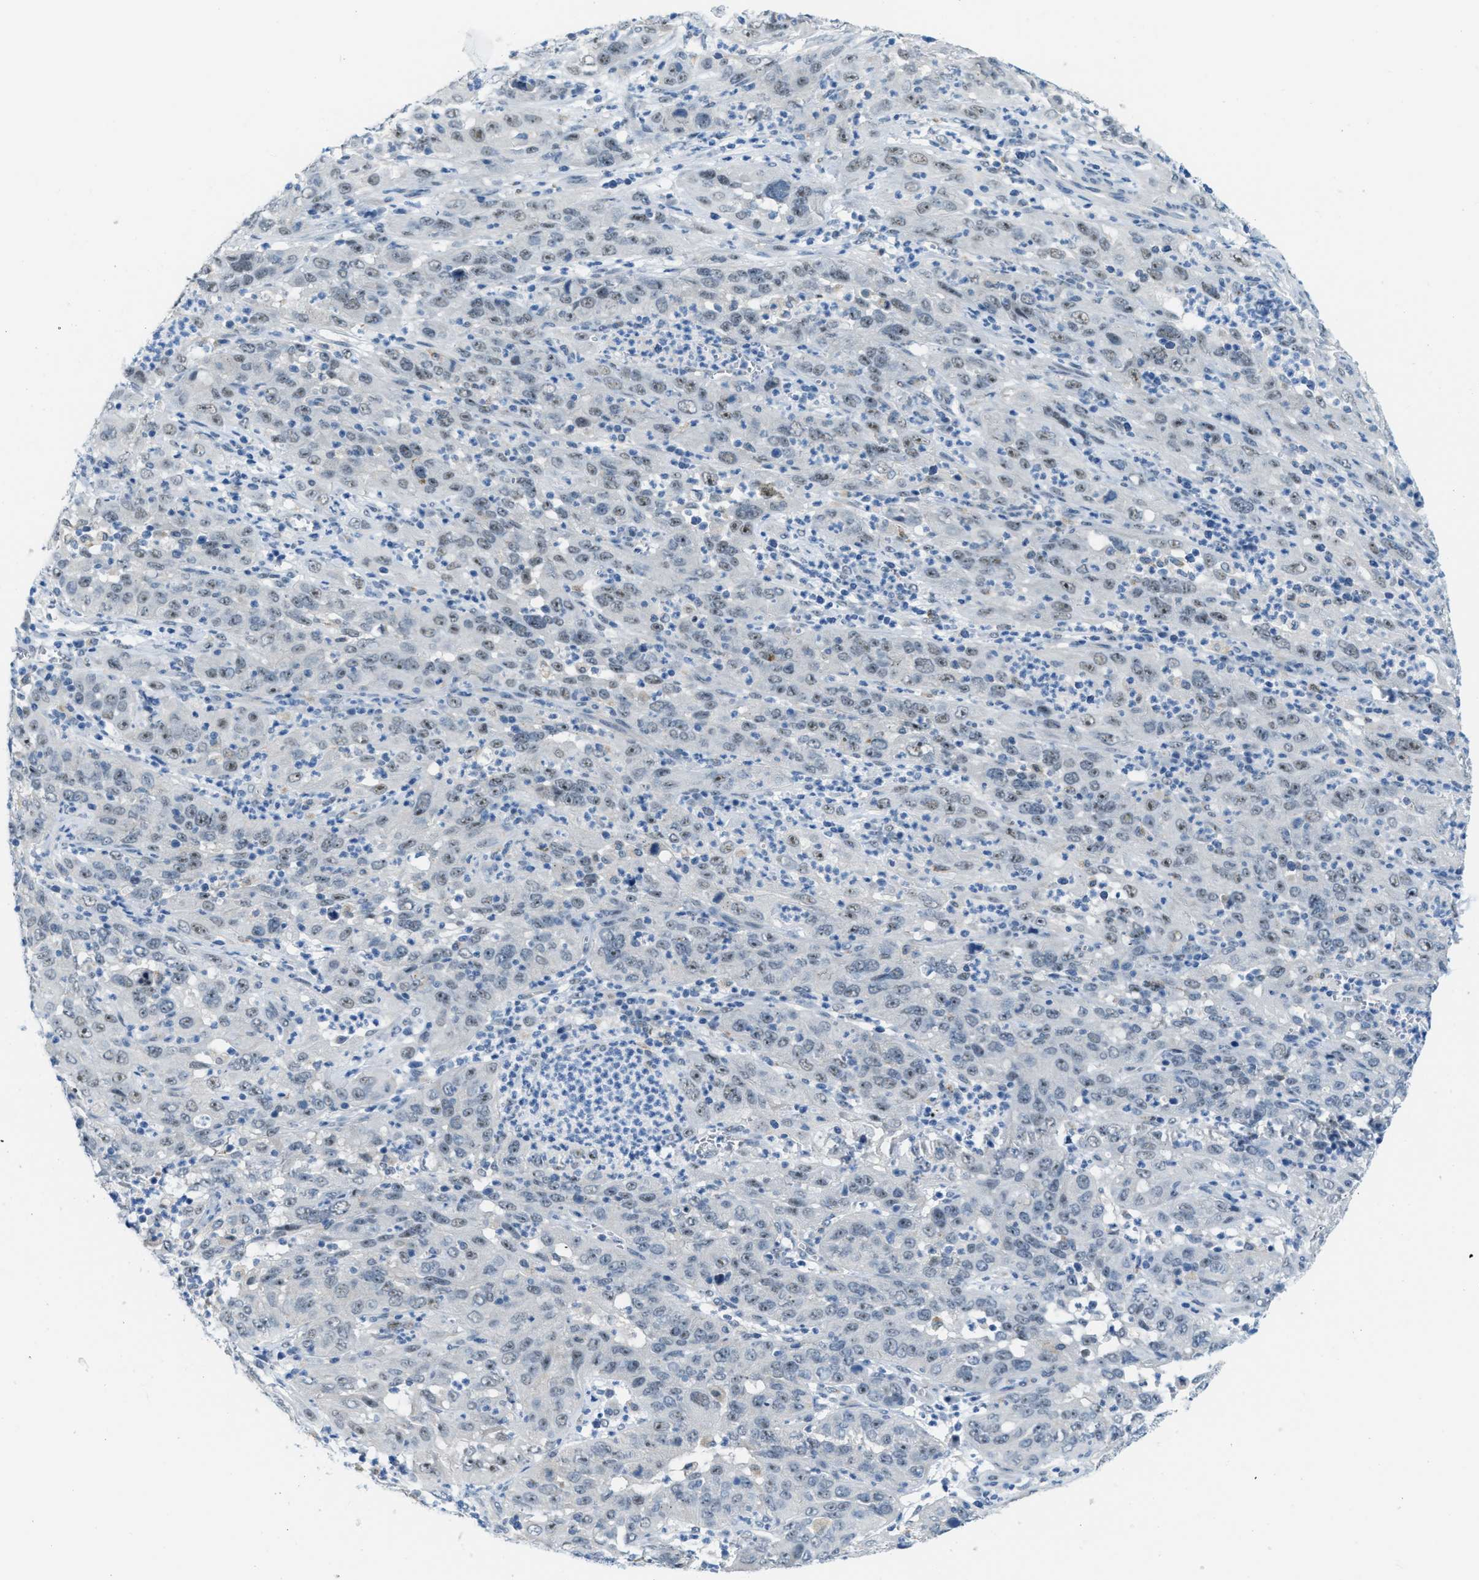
{"staining": {"intensity": "weak", "quantity": "<25%", "location": "nuclear"}, "tissue": "cervical cancer", "cell_type": "Tumor cells", "image_type": "cancer", "snomed": [{"axis": "morphology", "description": "Squamous cell carcinoma, NOS"}, {"axis": "topography", "description": "Cervix"}], "caption": "A photomicrograph of cervical squamous cell carcinoma stained for a protein shows no brown staining in tumor cells. The staining is performed using DAB (3,3'-diaminobenzidine) brown chromogen with nuclei counter-stained in using hematoxylin.", "gene": "PHRF1", "patient": {"sex": "female", "age": 32}}